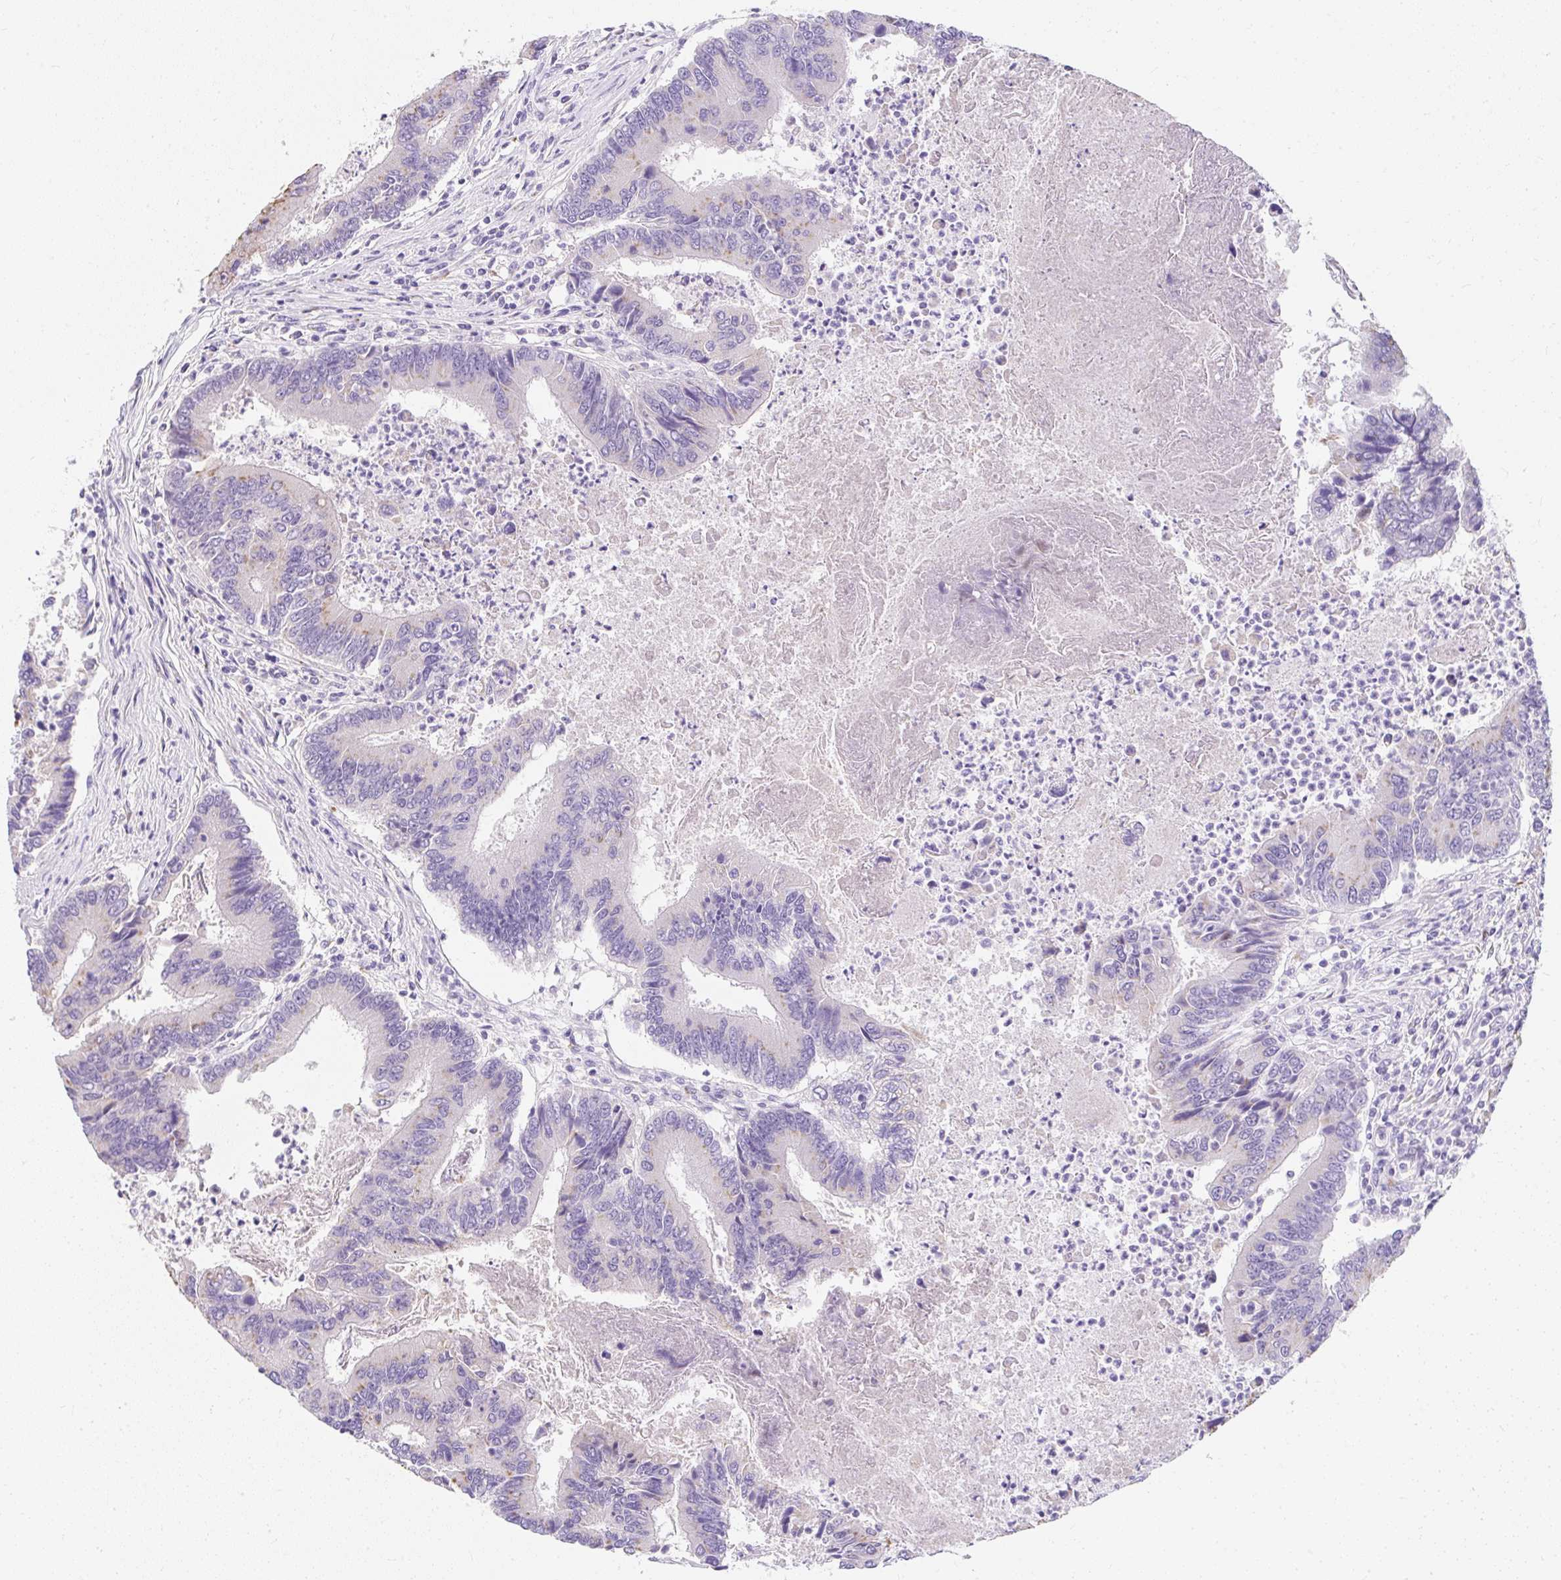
{"staining": {"intensity": "negative", "quantity": "none", "location": "none"}, "tissue": "colorectal cancer", "cell_type": "Tumor cells", "image_type": "cancer", "snomed": [{"axis": "morphology", "description": "Adenocarcinoma, NOS"}, {"axis": "topography", "description": "Colon"}], "caption": "Image shows no protein expression in tumor cells of adenocarcinoma (colorectal) tissue. (Stains: DAB (3,3'-diaminobenzidine) IHC with hematoxylin counter stain, Microscopy: brightfield microscopy at high magnification).", "gene": "DTX4", "patient": {"sex": "female", "age": 67}}